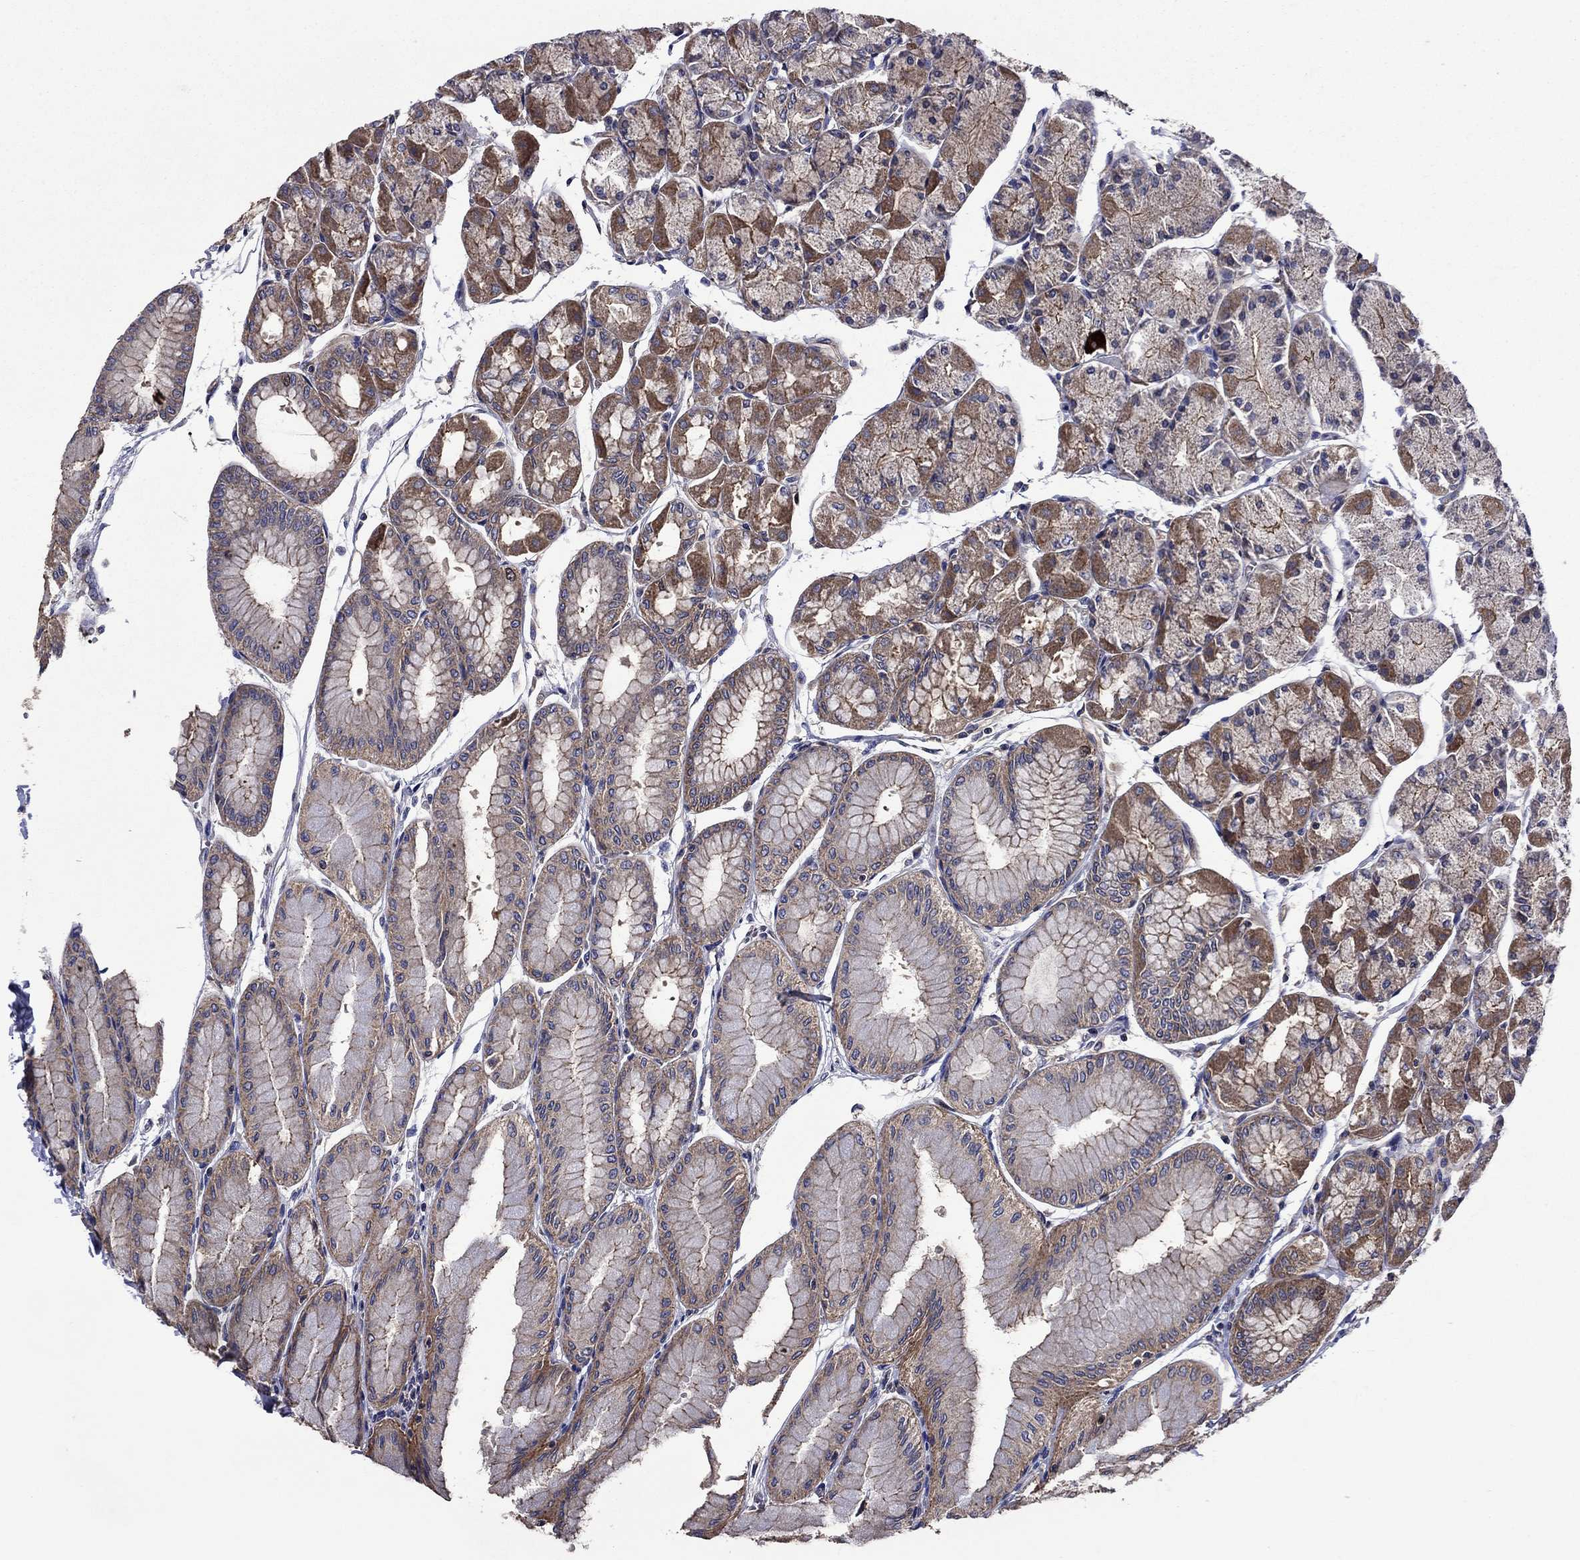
{"staining": {"intensity": "moderate", "quantity": "<25%", "location": "cytoplasmic/membranous"}, "tissue": "stomach", "cell_type": "Glandular cells", "image_type": "normal", "snomed": [{"axis": "morphology", "description": "Normal tissue, NOS"}, {"axis": "topography", "description": "Stomach, upper"}], "caption": "The histopathology image shows staining of normal stomach, revealing moderate cytoplasmic/membranous protein positivity (brown color) within glandular cells.", "gene": "KIF22", "patient": {"sex": "male", "age": 60}}